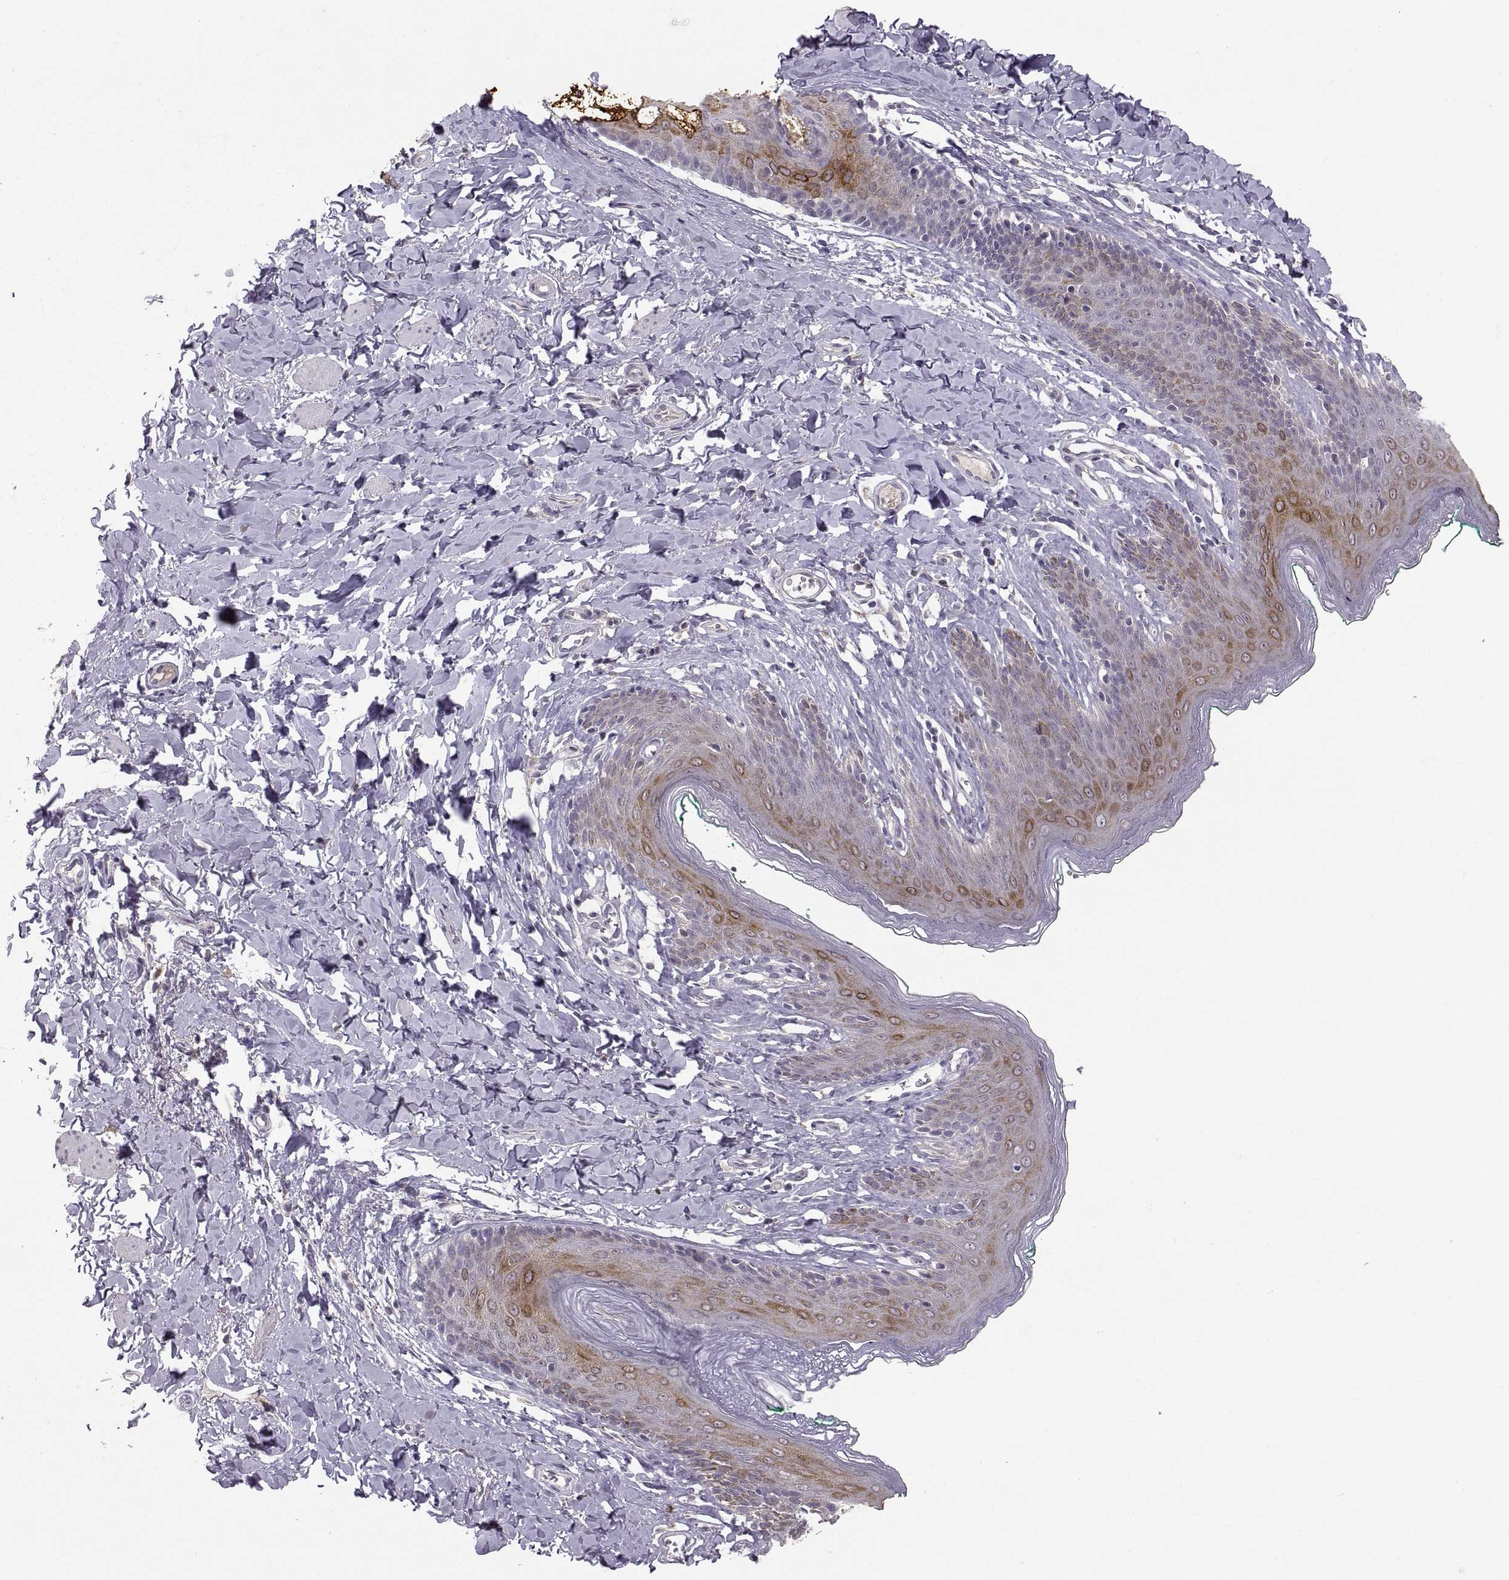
{"staining": {"intensity": "strong", "quantity": "<25%", "location": "cytoplasmic/membranous"}, "tissue": "skin", "cell_type": "Epidermal cells", "image_type": "normal", "snomed": [{"axis": "morphology", "description": "Normal tissue, NOS"}, {"axis": "topography", "description": "Vulva"}], "caption": "The histopathology image reveals a brown stain indicating the presence of a protein in the cytoplasmic/membranous of epidermal cells in skin. The protein is stained brown, and the nuclei are stained in blue (DAB IHC with brightfield microscopy, high magnification).", "gene": "HMGCR", "patient": {"sex": "female", "age": 66}}